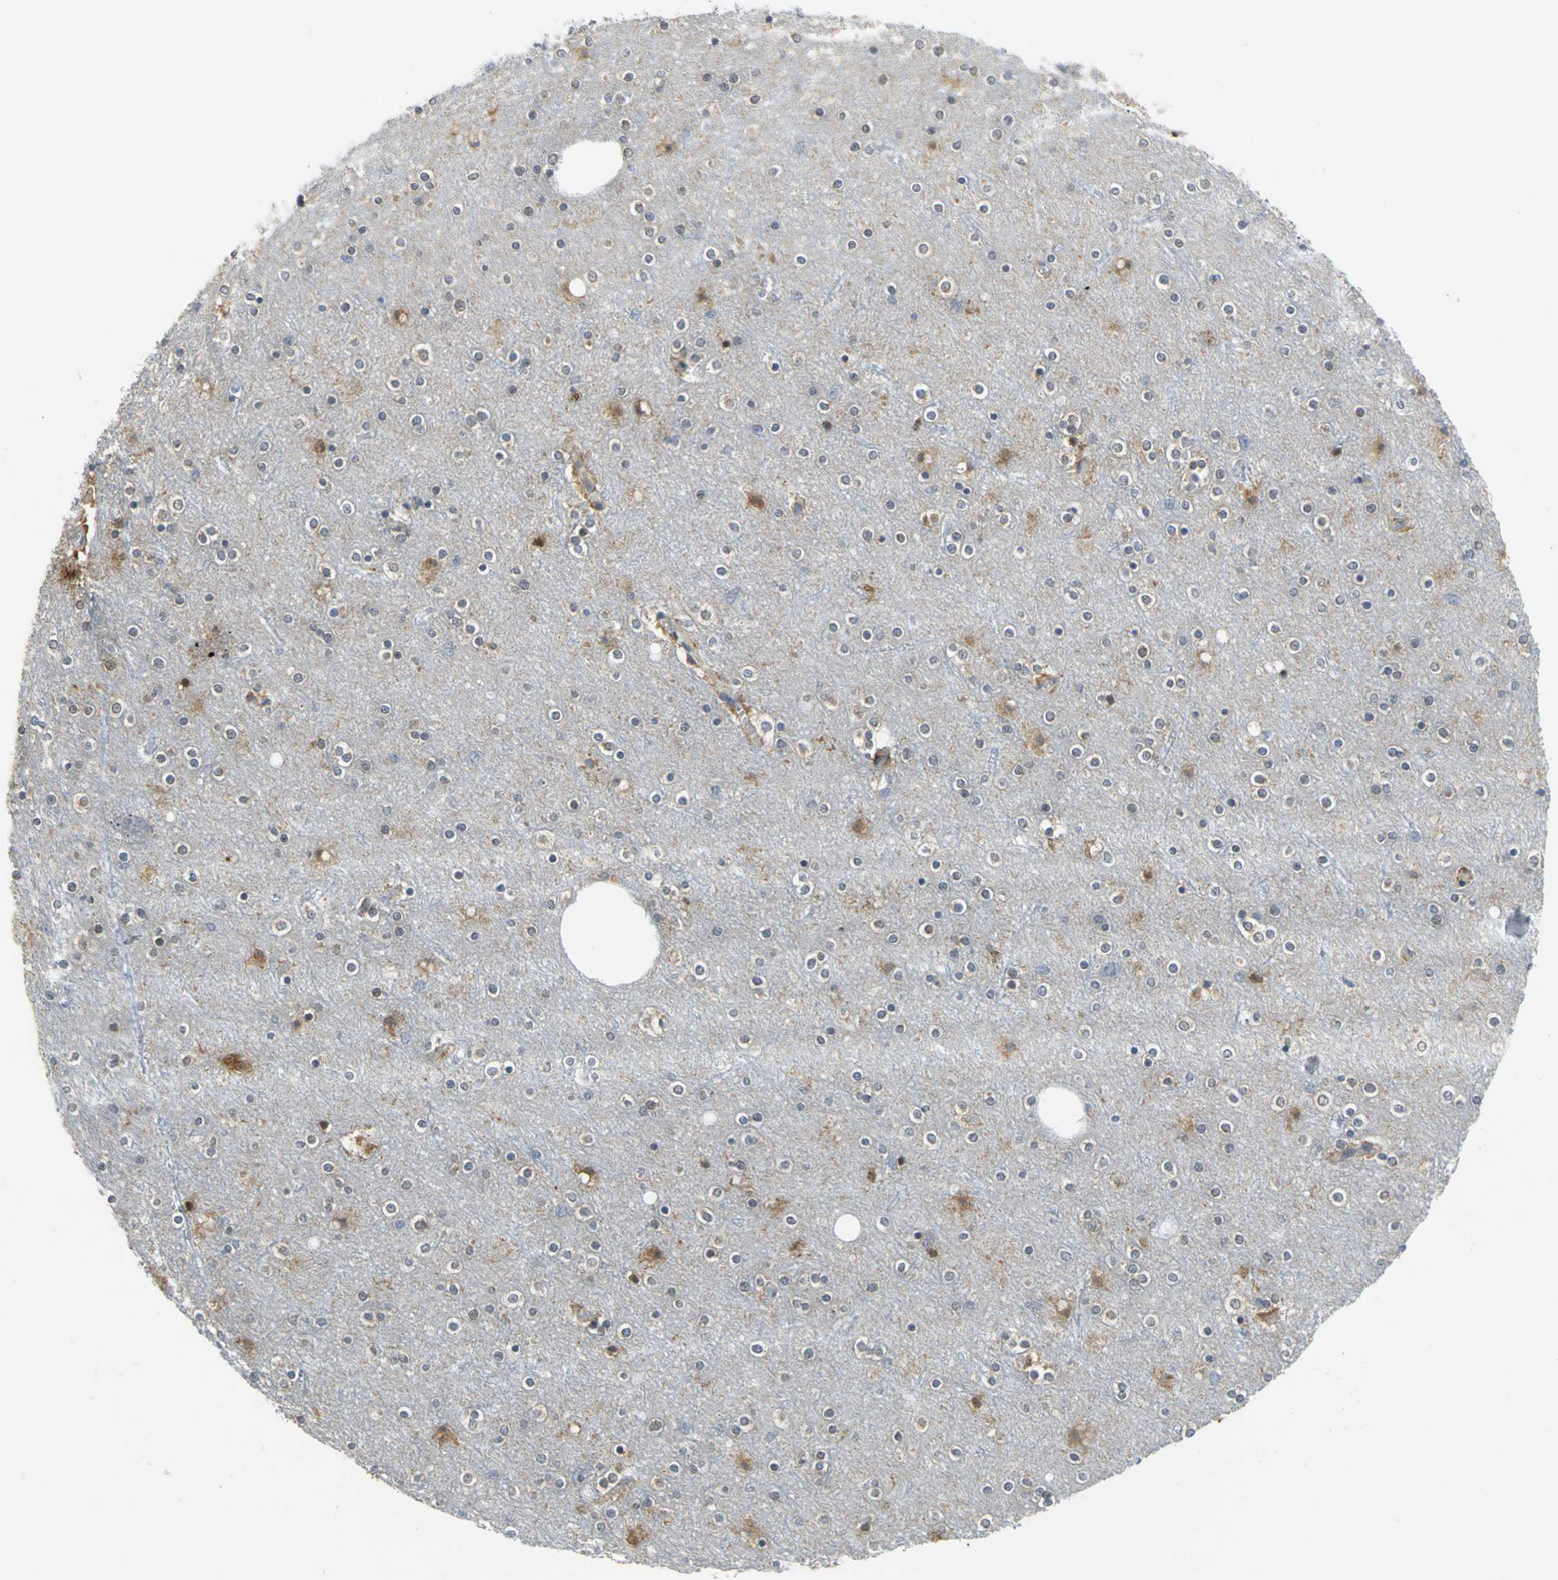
{"staining": {"intensity": "moderate", "quantity": "<25%", "location": "cytoplasmic/membranous"}, "tissue": "cerebral cortex", "cell_type": "Endothelial cells", "image_type": "normal", "snomed": [{"axis": "morphology", "description": "Normal tissue, NOS"}, {"axis": "topography", "description": "Cerebral cortex"}], "caption": "Endothelial cells show low levels of moderate cytoplasmic/membranous positivity in about <25% of cells in normal human cerebral cortex.", "gene": "PGM3", "patient": {"sex": "female", "age": 54}}